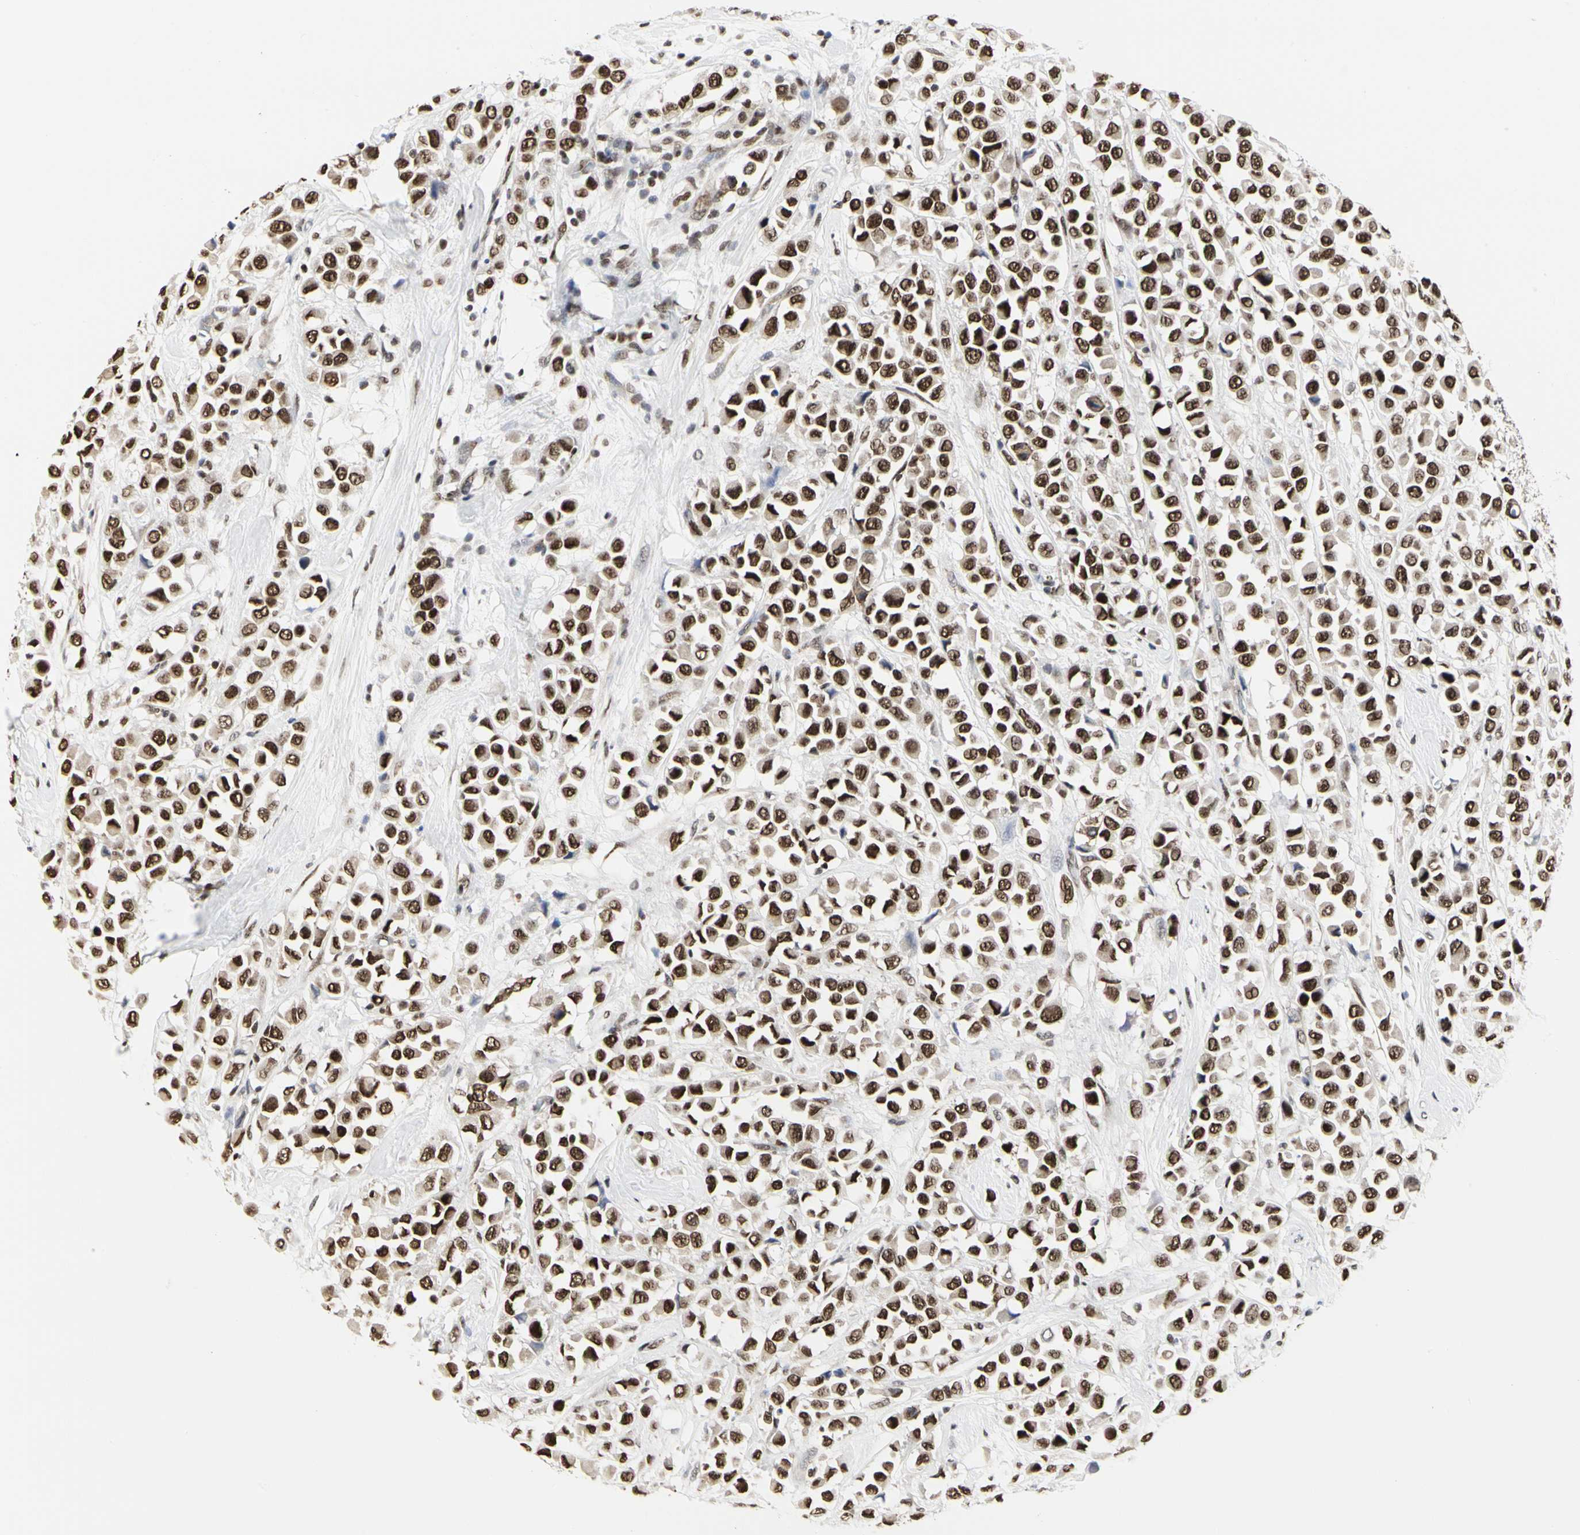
{"staining": {"intensity": "strong", "quantity": ">75%", "location": "nuclear"}, "tissue": "breast cancer", "cell_type": "Tumor cells", "image_type": "cancer", "snomed": [{"axis": "morphology", "description": "Duct carcinoma"}, {"axis": "topography", "description": "Breast"}], "caption": "Protein analysis of invasive ductal carcinoma (breast) tissue shows strong nuclear expression in approximately >75% of tumor cells.", "gene": "PRMT3", "patient": {"sex": "female", "age": 61}}